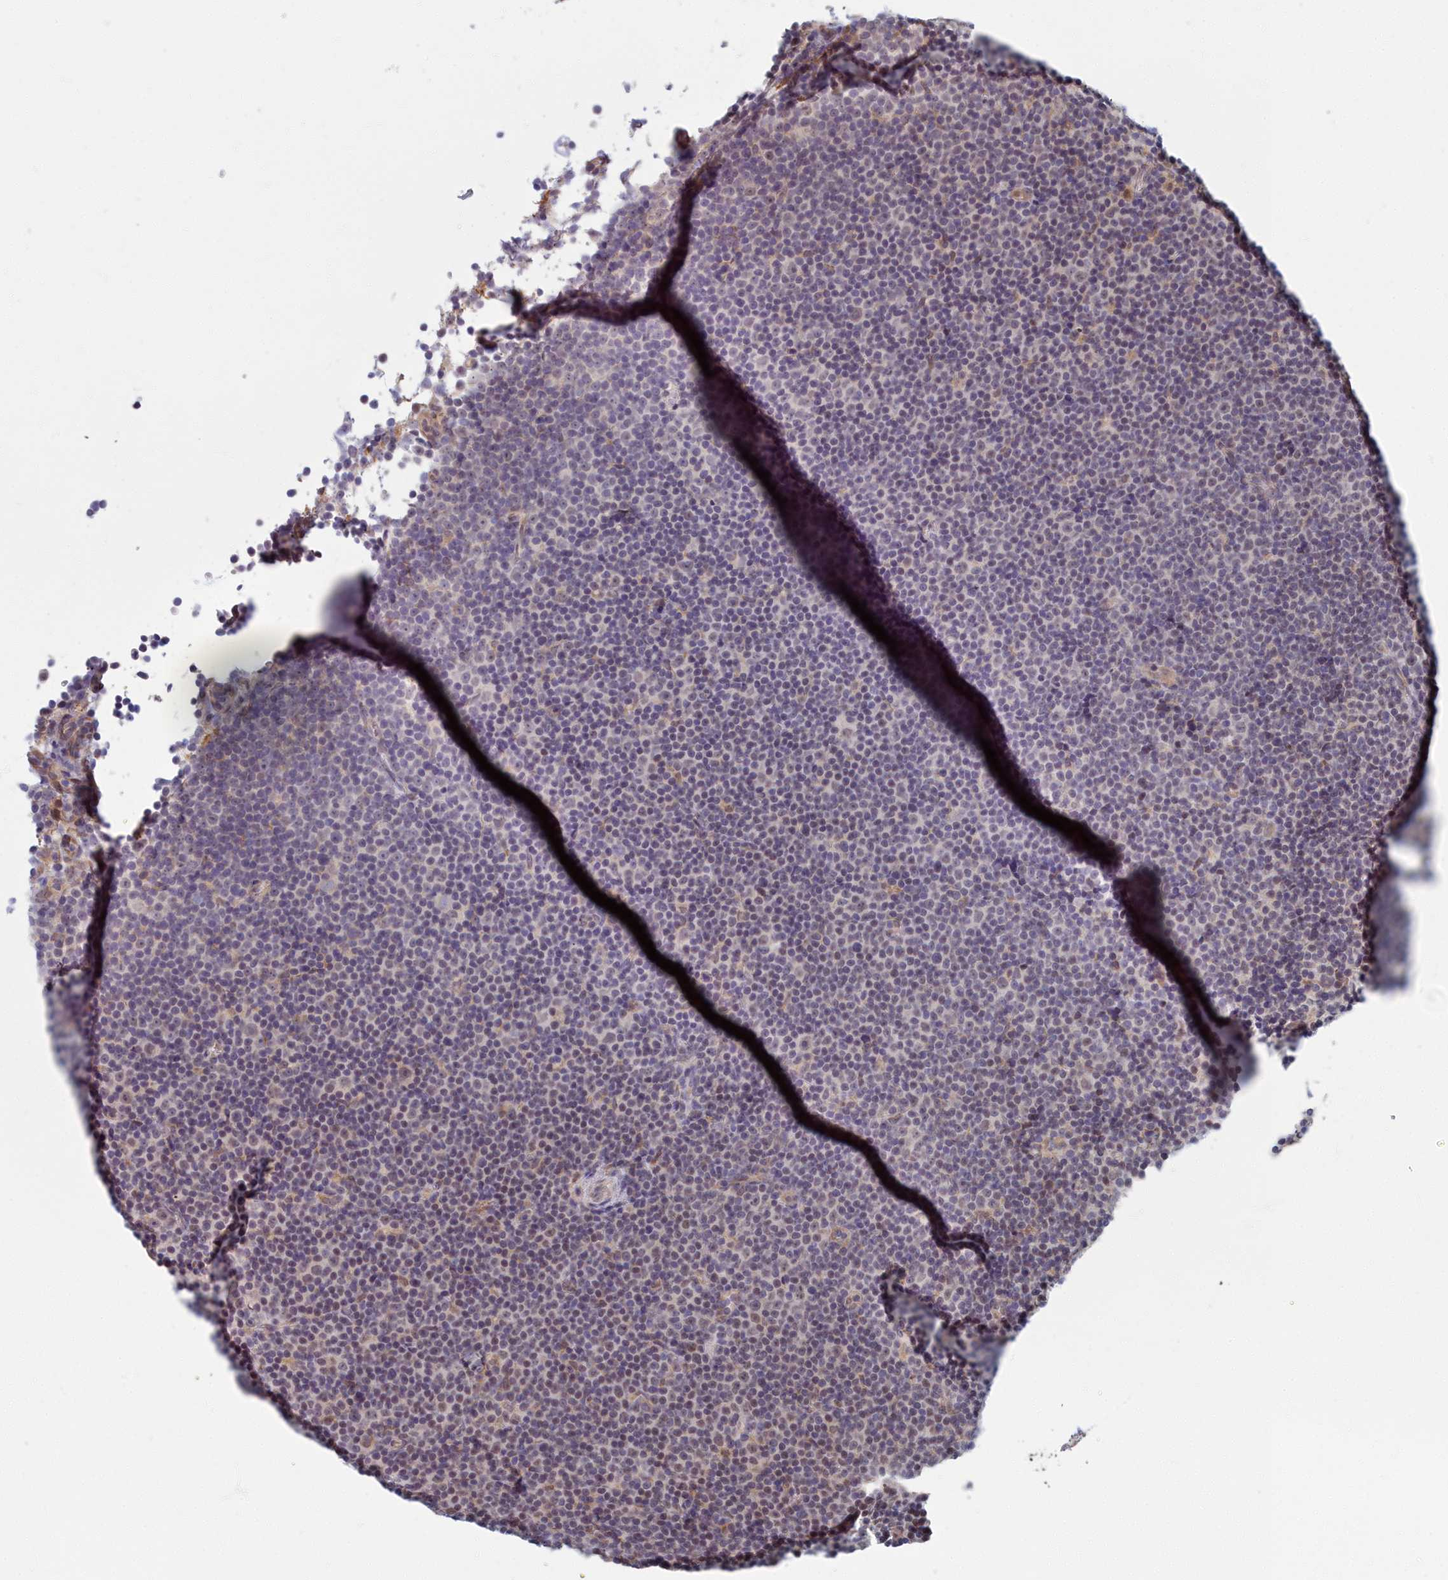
{"staining": {"intensity": "negative", "quantity": "none", "location": "none"}, "tissue": "lymphoma", "cell_type": "Tumor cells", "image_type": "cancer", "snomed": [{"axis": "morphology", "description": "Malignant lymphoma, non-Hodgkin's type, Low grade"}, {"axis": "topography", "description": "Lymph node"}], "caption": "There is no significant positivity in tumor cells of lymphoma.", "gene": "MAK16", "patient": {"sex": "female", "age": 67}}